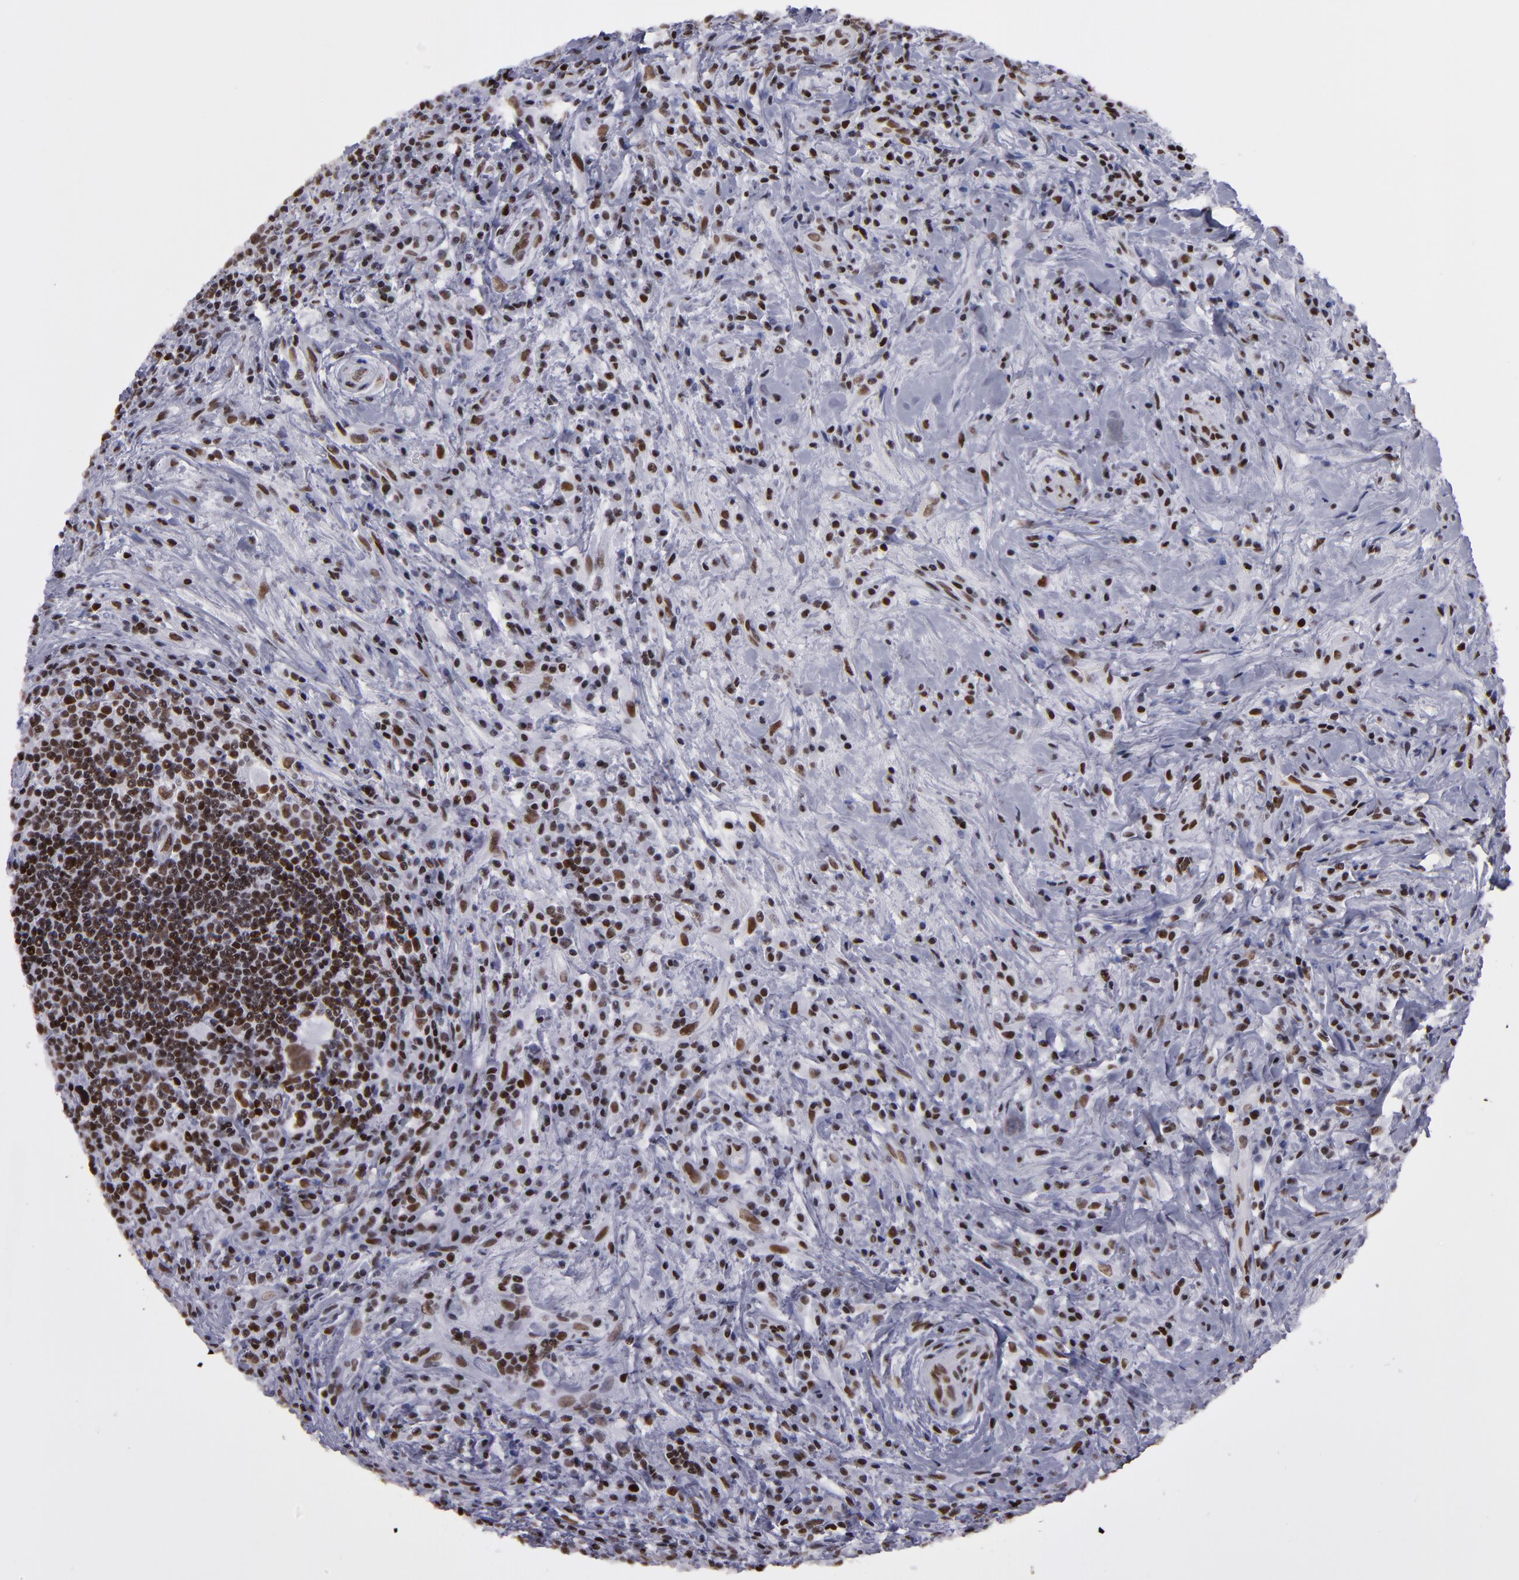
{"staining": {"intensity": "moderate", "quantity": ">75%", "location": "nuclear"}, "tissue": "lymphoma", "cell_type": "Tumor cells", "image_type": "cancer", "snomed": [{"axis": "morphology", "description": "Hodgkin's disease, NOS"}, {"axis": "topography", "description": "Lymph node"}], "caption": "Immunohistochemical staining of lymphoma demonstrates medium levels of moderate nuclear protein expression in approximately >75% of tumor cells.", "gene": "TERF2", "patient": {"sex": "female", "age": 25}}